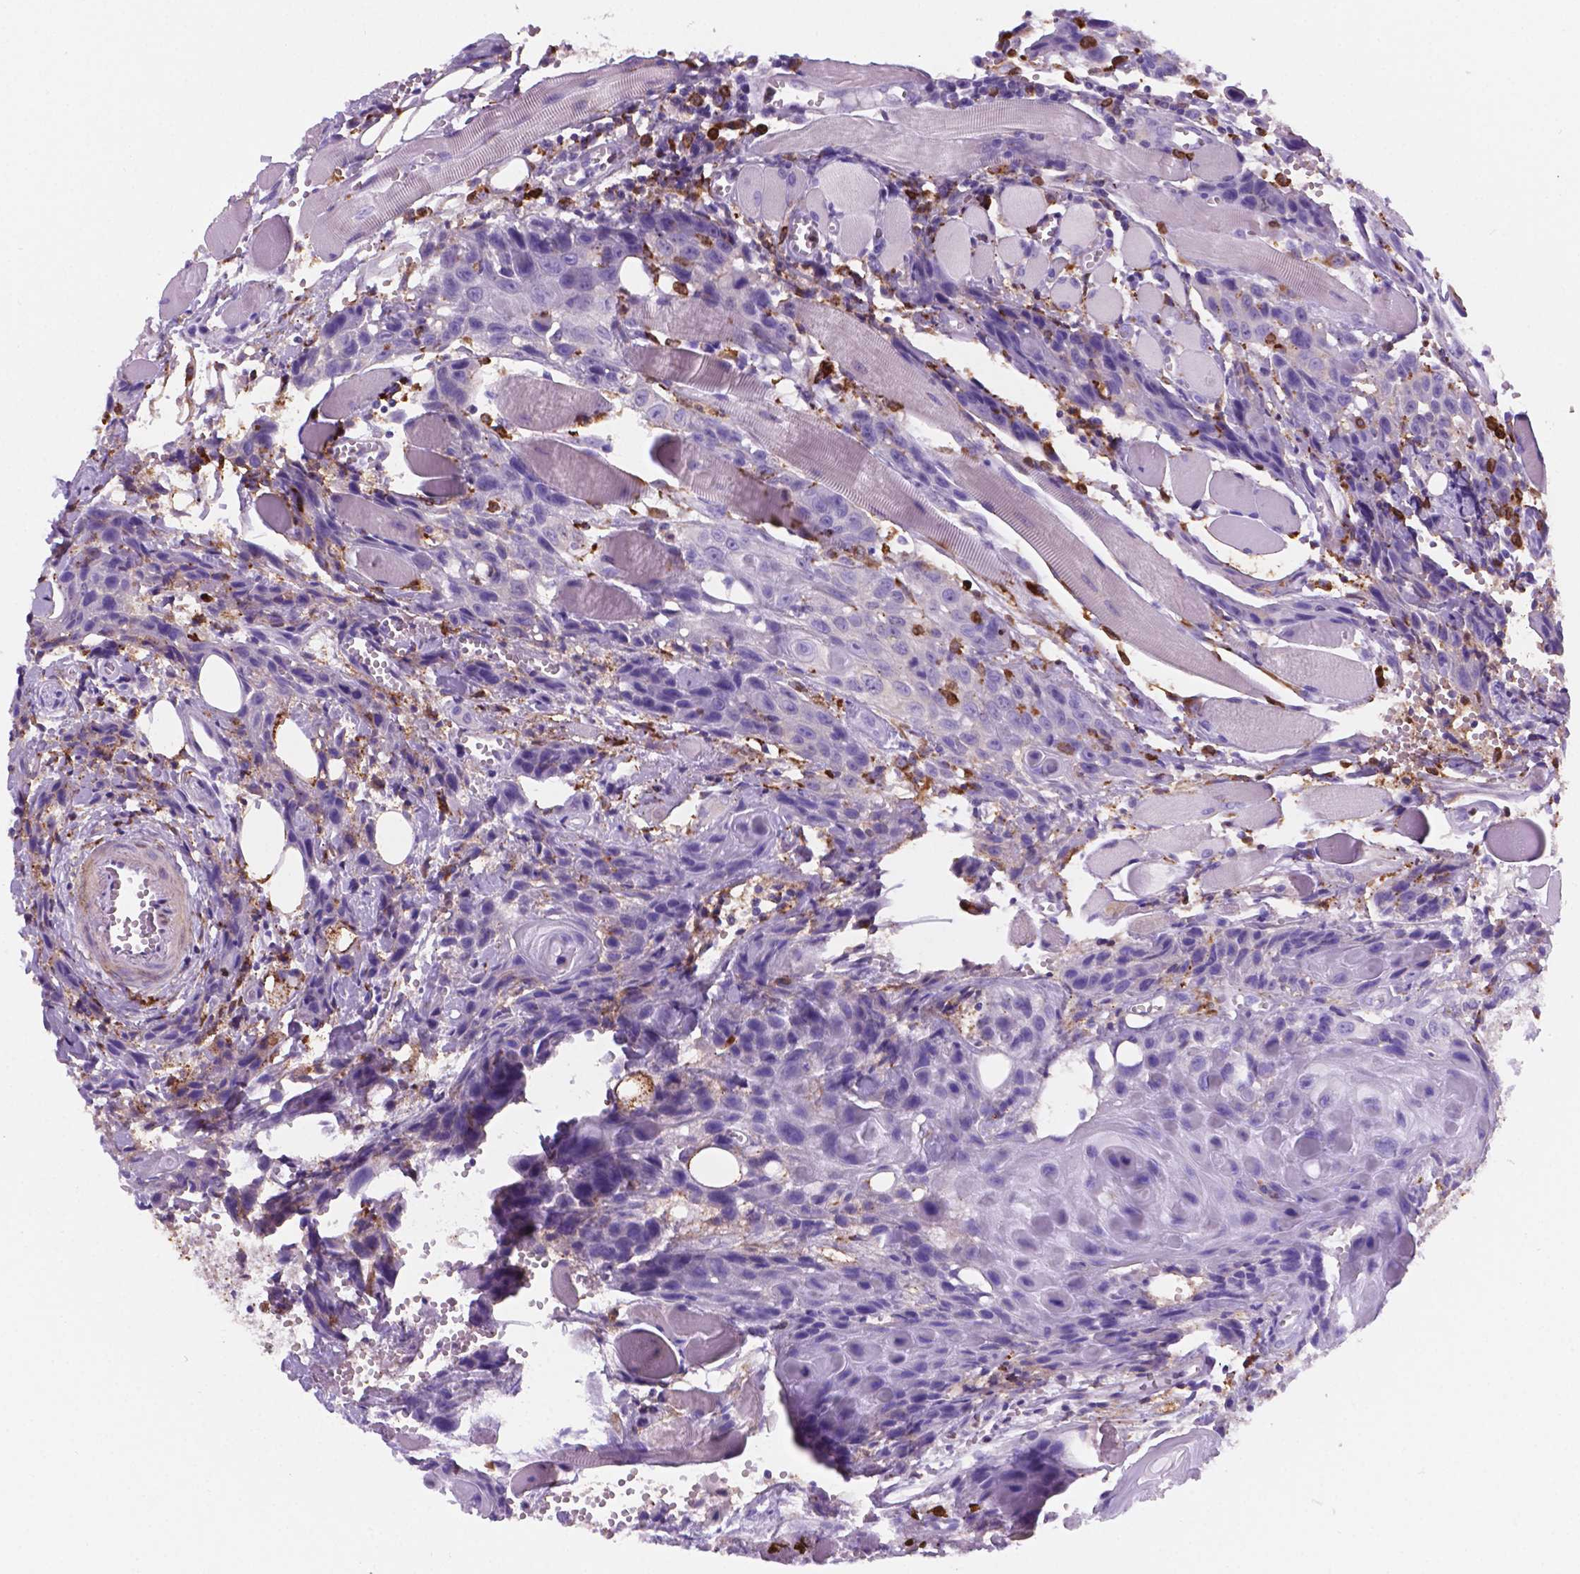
{"staining": {"intensity": "negative", "quantity": "none", "location": "none"}, "tissue": "head and neck cancer", "cell_type": "Tumor cells", "image_type": "cancer", "snomed": [{"axis": "morphology", "description": "Squamous cell carcinoma, NOS"}, {"axis": "topography", "description": "Oral tissue"}, {"axis": "topography", "description": "Head-Neck"}], "caption": "A histopathology image of human head and neck cancer (squamous cell carcinoma) is negative for staining in tumor cells. (Brightfield microscopy of DAB (3,3'-diaminobenzidine) IHC at high magnification).", "gene": "MACF1", "patient": {"sex": "male", "age": 58}}